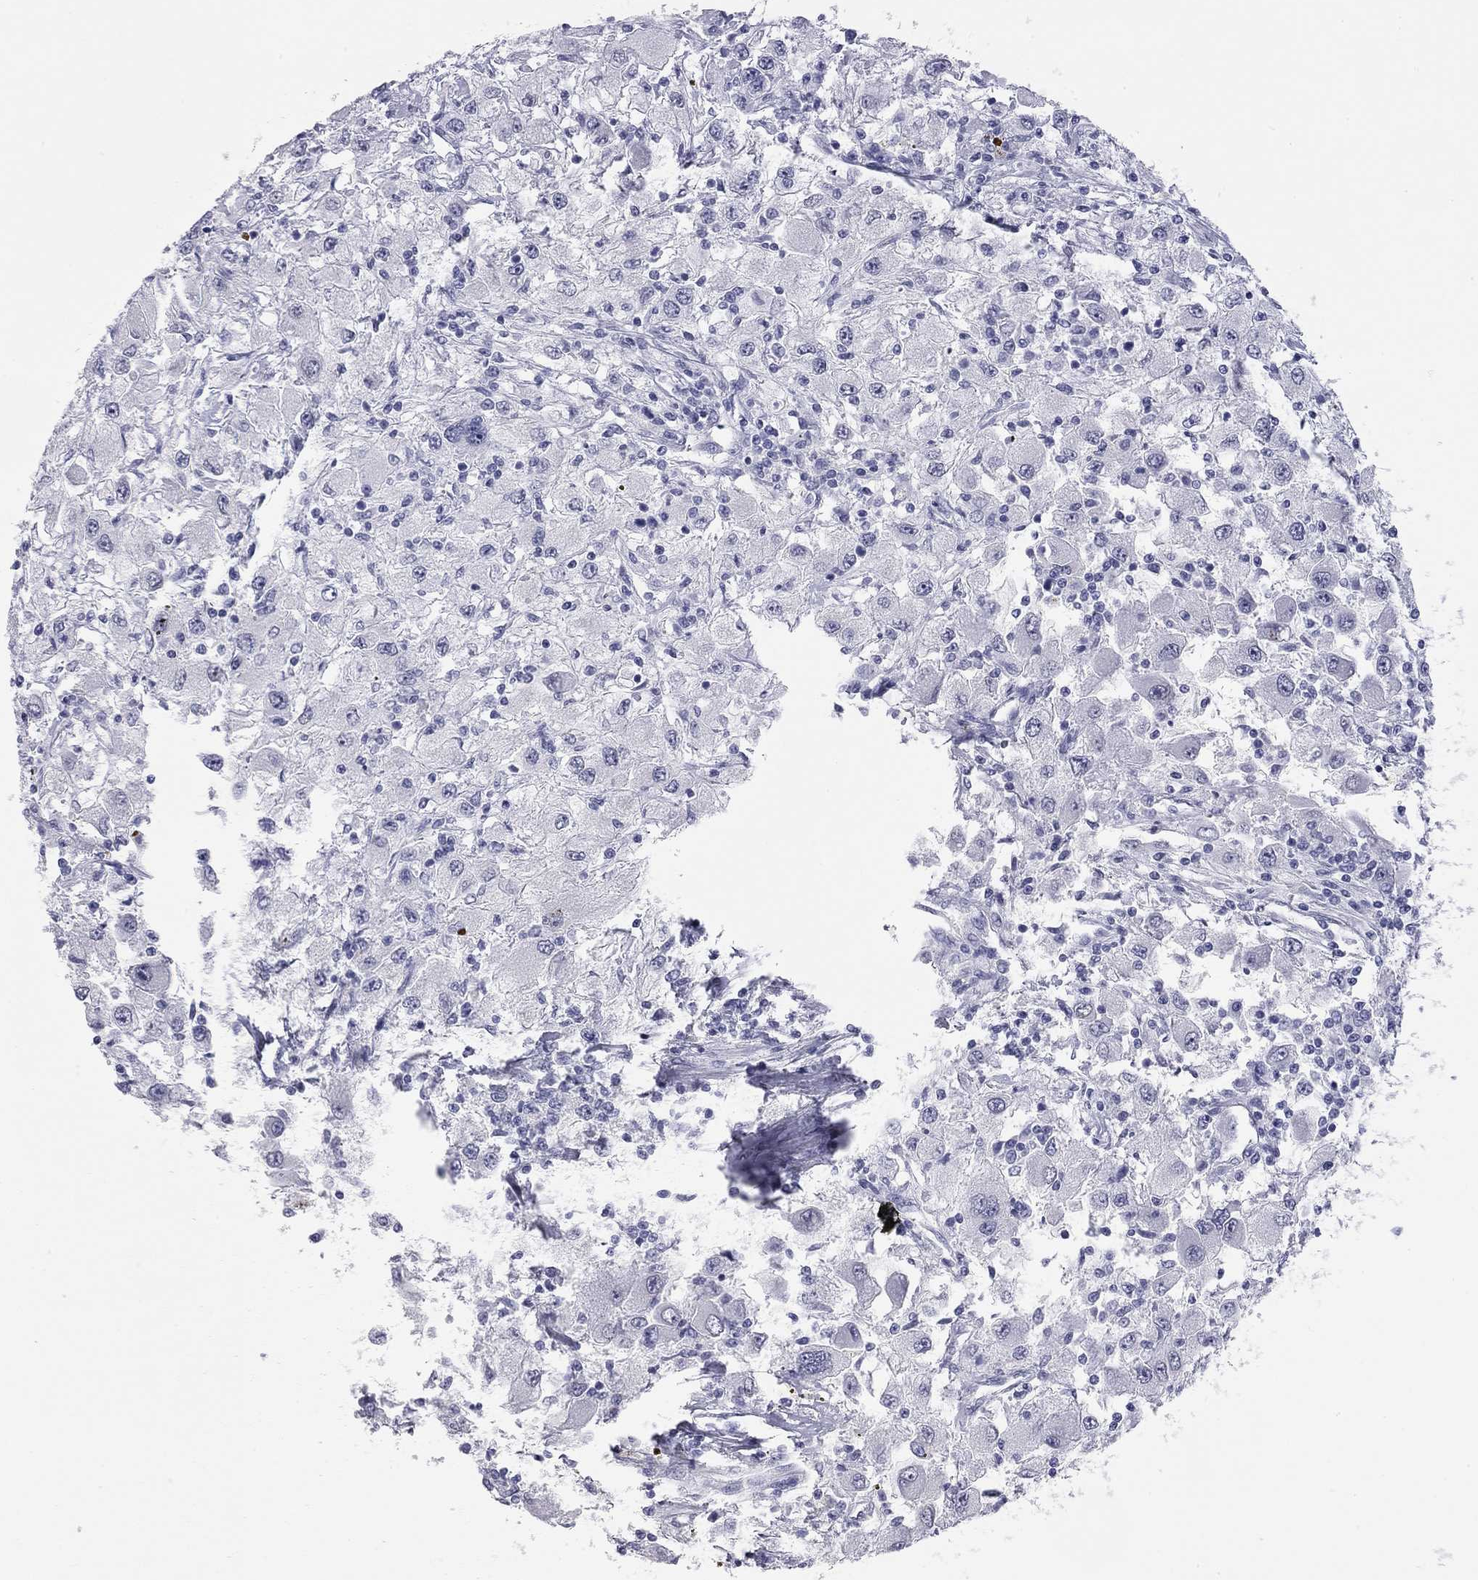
{"staining": {"intensity": "negative", "quantity": "none", "location": "none"}, "tissue": "renal cancer", "cell_type": "Tumor cells", "image_type": "cancer", "snomed": [{"axis": "morphology", "description": "Adenocarcinoma, NOS"}, {"axis": "topography", "description": "Kidney"}], "caption": "Immunohistochemistry (IHC) photomicrograph of human renal cancer (adenocarcinoma) stained for a protein (brown), which displays no positivity in tumor cells. (DAB (3,3'-diaminobenzidine) immunohistochemistry with hematoxylin counter stain).", "gene": "AK8", "patient": {"sex": "female", "age": 67}}